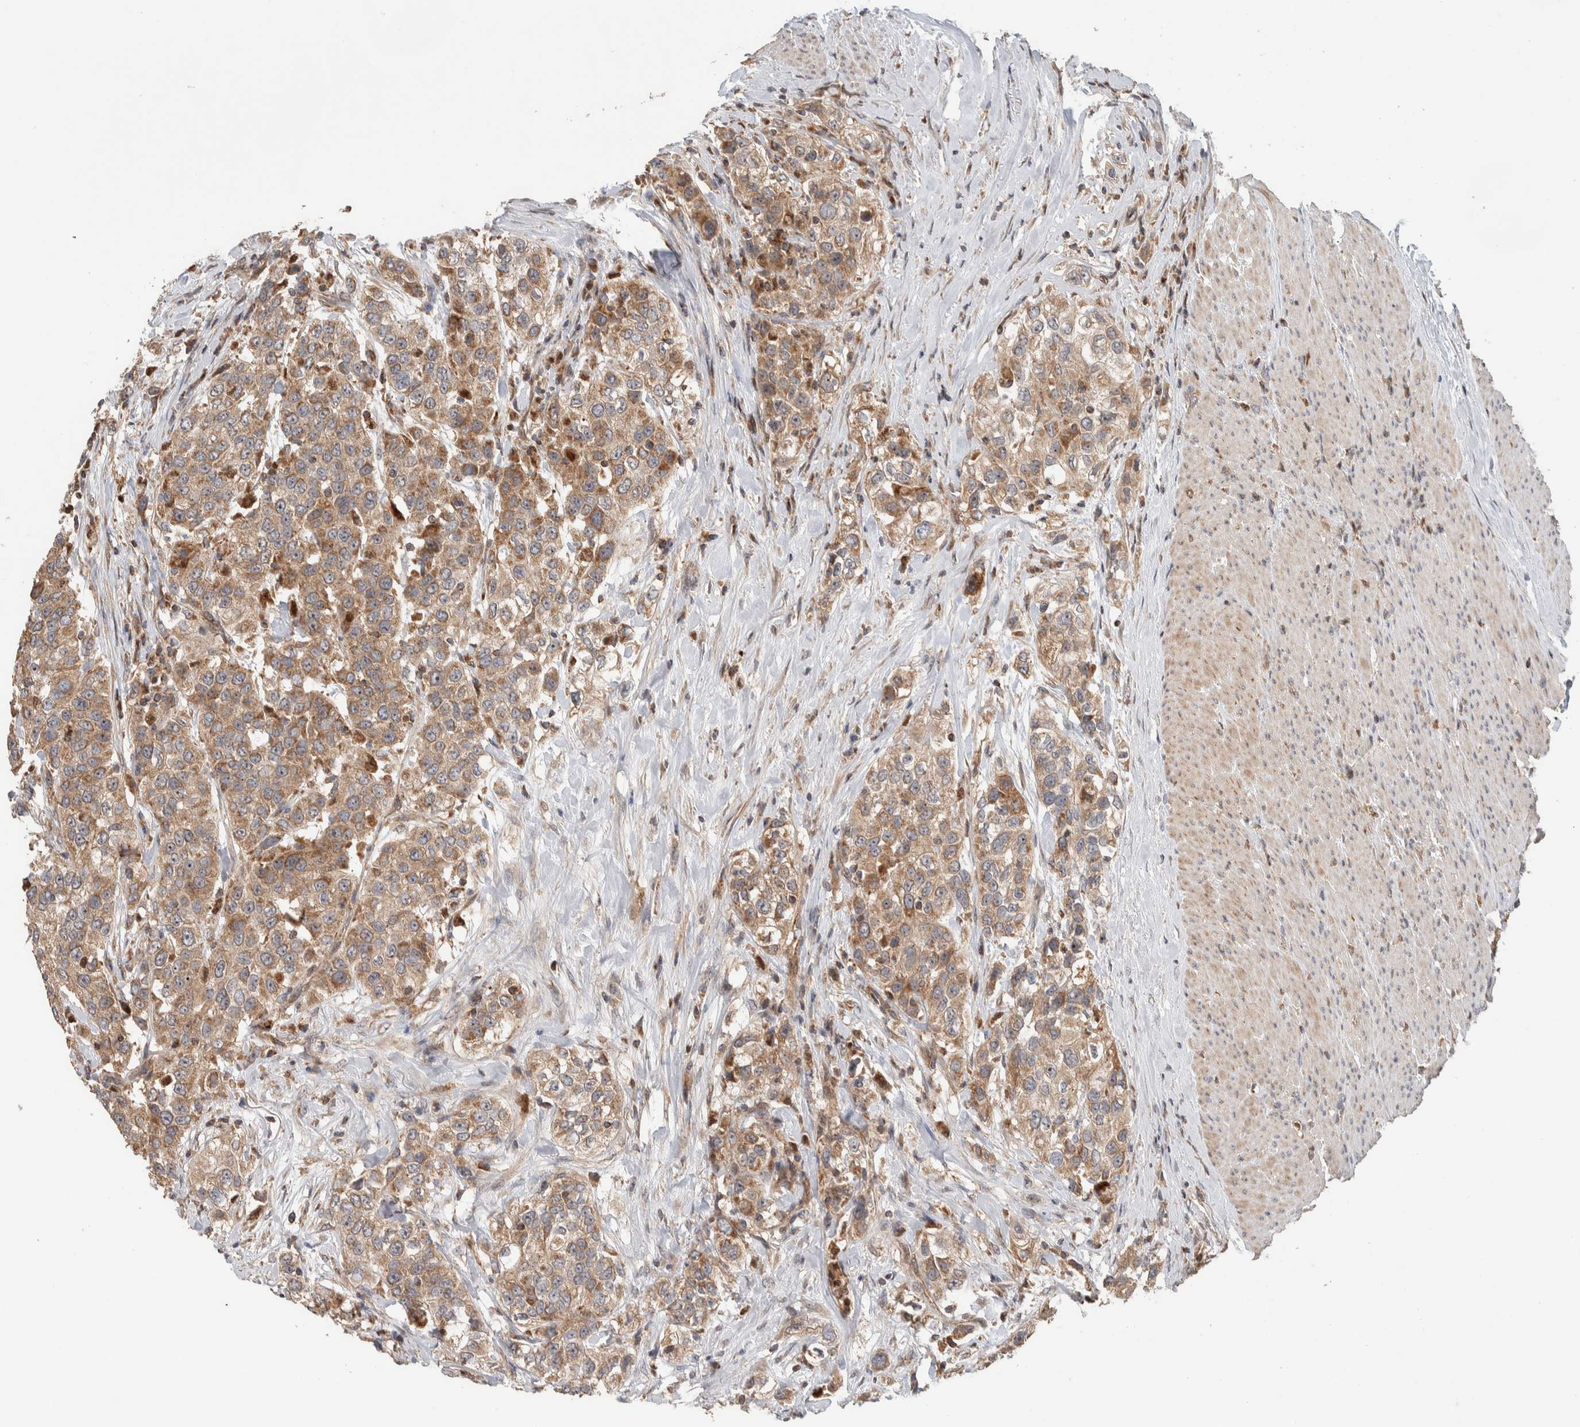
{"staining": {"intensity": "moderate", "quantity": ">75%", "location": "cytoplasmic/membranous"}, "tissue": "urothelial cancer", "cell_type": "Tumor cells", "image_type": "cancer", "snomed": [{"axis": "morphology", "description": "Urothelial carcinoma, High grade"}, {"axis": "topography", "description": "Urinary bladder"}], "caption": "Urothelial carcinoma (high-grade) stained with DAB immunohistochemistry (IHC) exhibits medium levels of moderate cytoplasmic/membranous expression in about >75% of tumor cells. (Stains: DAB (3,3'-diaminobenzidine) in brown, nuclei in blue, Microscopy: brightfield microscopy at high magnification).", "gene": "VPS53", "patient": {"sex": "female", "age": 80}}